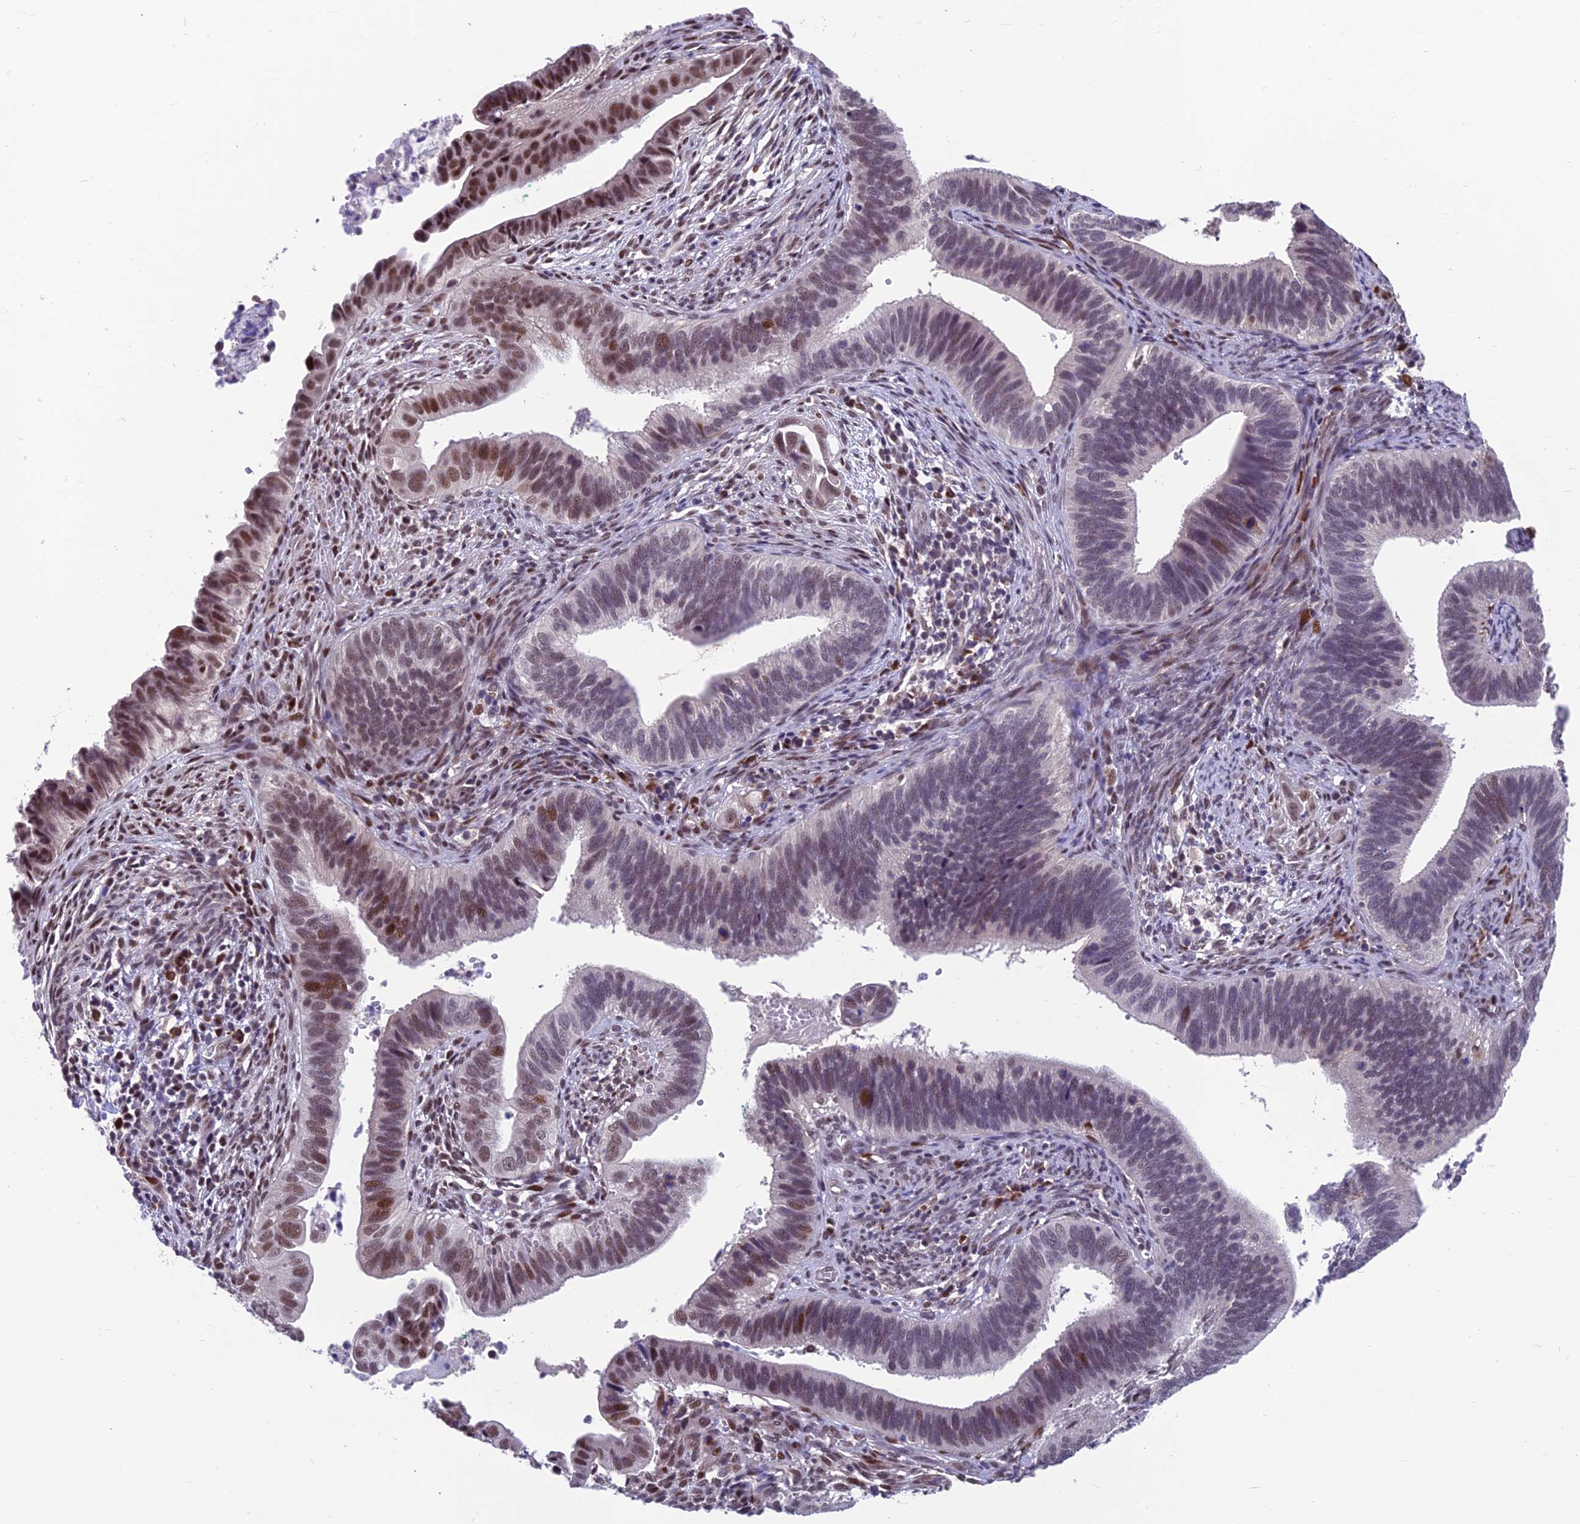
{"staining": {"intensity": "moderate", "quantity": "<25%", "location": "nuclear"}, "tissue": "cervical cancer", "cell_type": "Tumor cells", "image_type": "cancer", "snomed": [{"axis": "morphology", "description": "Adenocarcinoma, NOS"}, {"axis": "topography", "description": "Cervix"}], "caption": "Immunohistochemistry image of human adenocarcinoma (cervical) stained for a protein (brown), which shows low levels of moderate nuclear expression in about <25% of tumor cells.", "gene": "KIAA1191", "patient": {"sex": "female", "age": 42}}